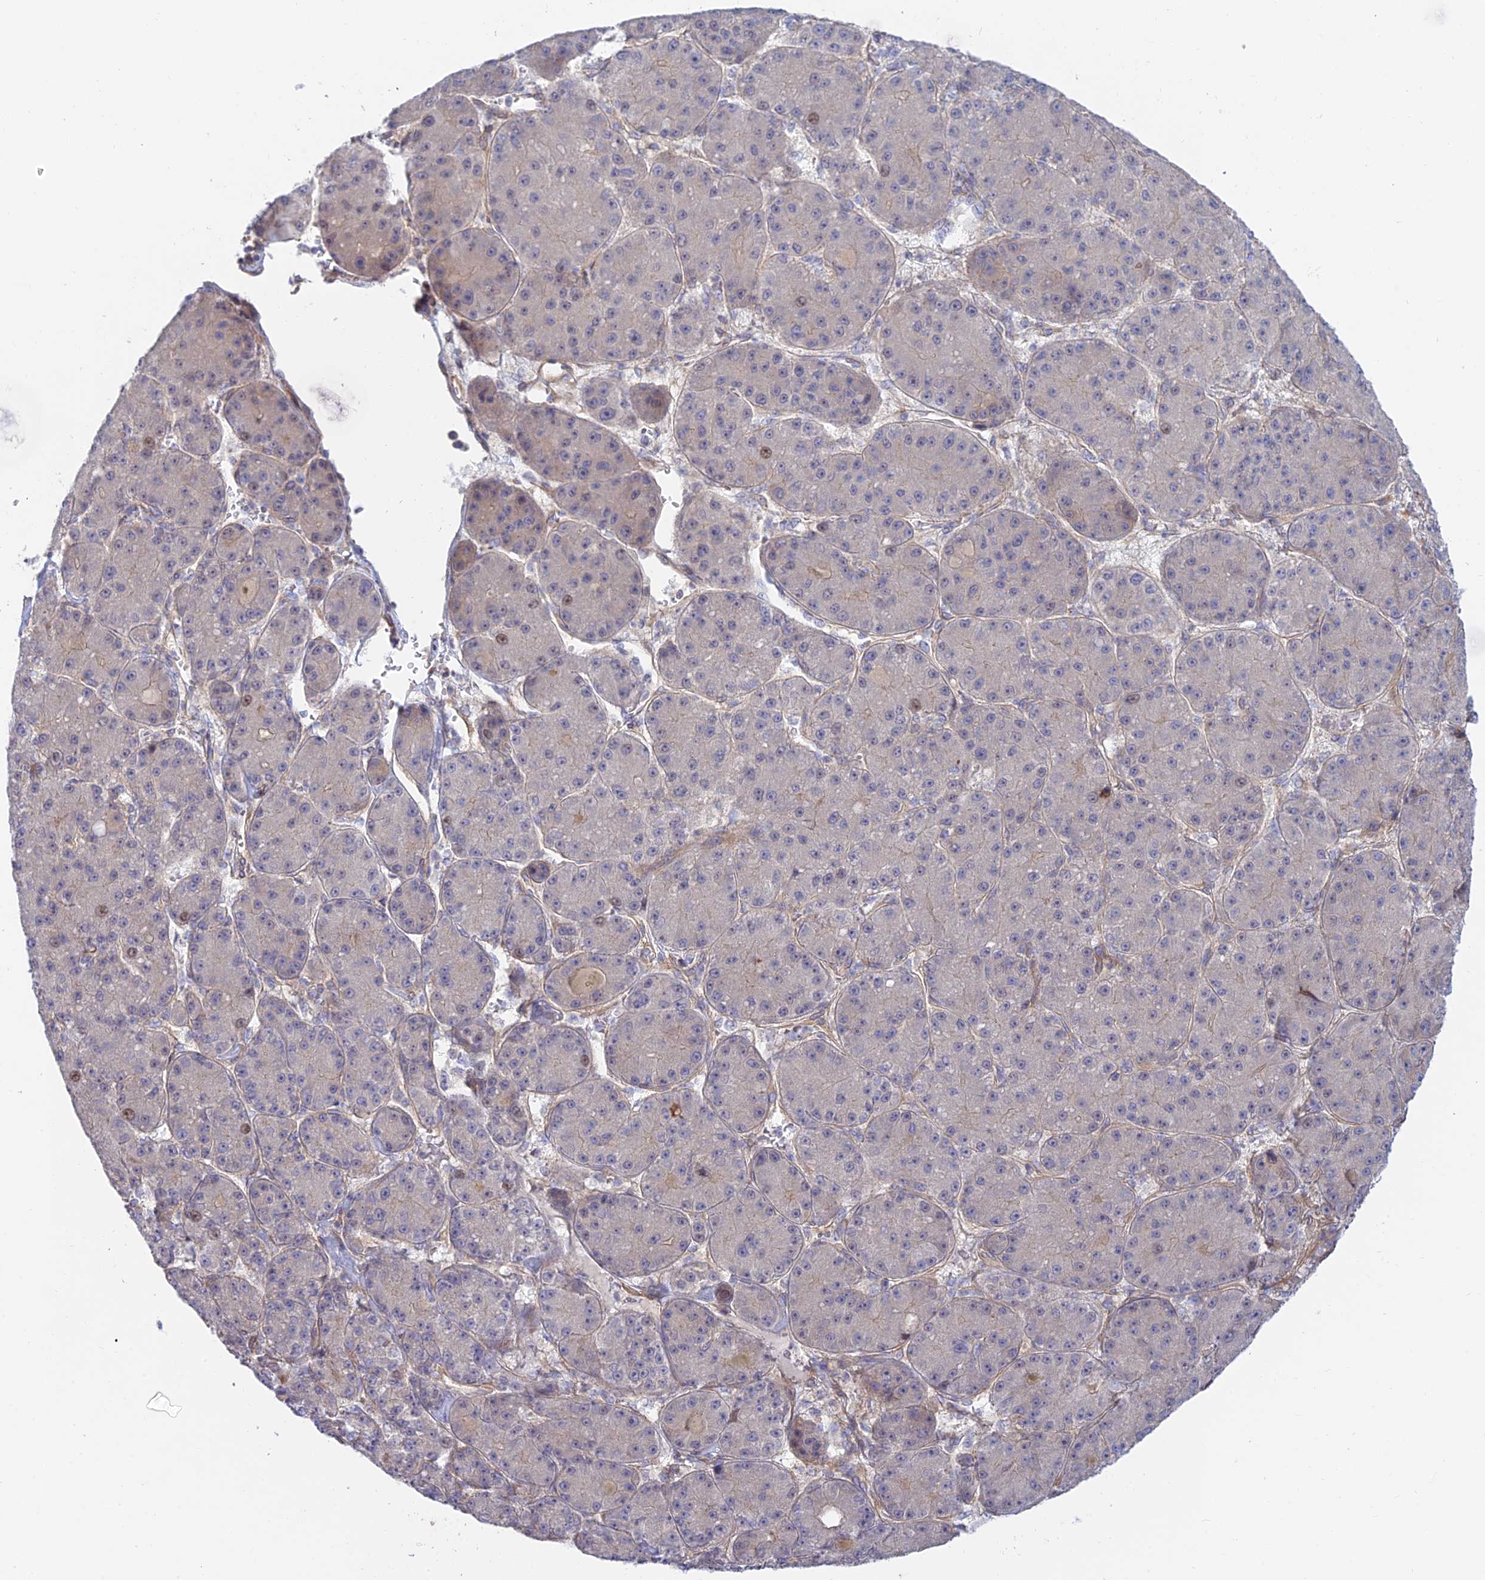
{"staining": {"intensity": "moderate", "quantity": "<25%", "location": "nuclear"}, "tissue": "liver cancer", "cell_type": "Tumor cells", "image_type": "cancer", "snomed": [{"axis": "morphology", "description": "Carcinoma, Hepatocellular, NOS"}, {"axis": "topography", "description": "Liver"}], "caption": "Moderate nuclear staining is present in about <25% of tumor cells in hepatocellular carcinoma (liver). The protein is shown in brown color, while the nuclei are stained blue.", "gene": "KCNAB1", "patient": {"sex": "male", "age": 67}}